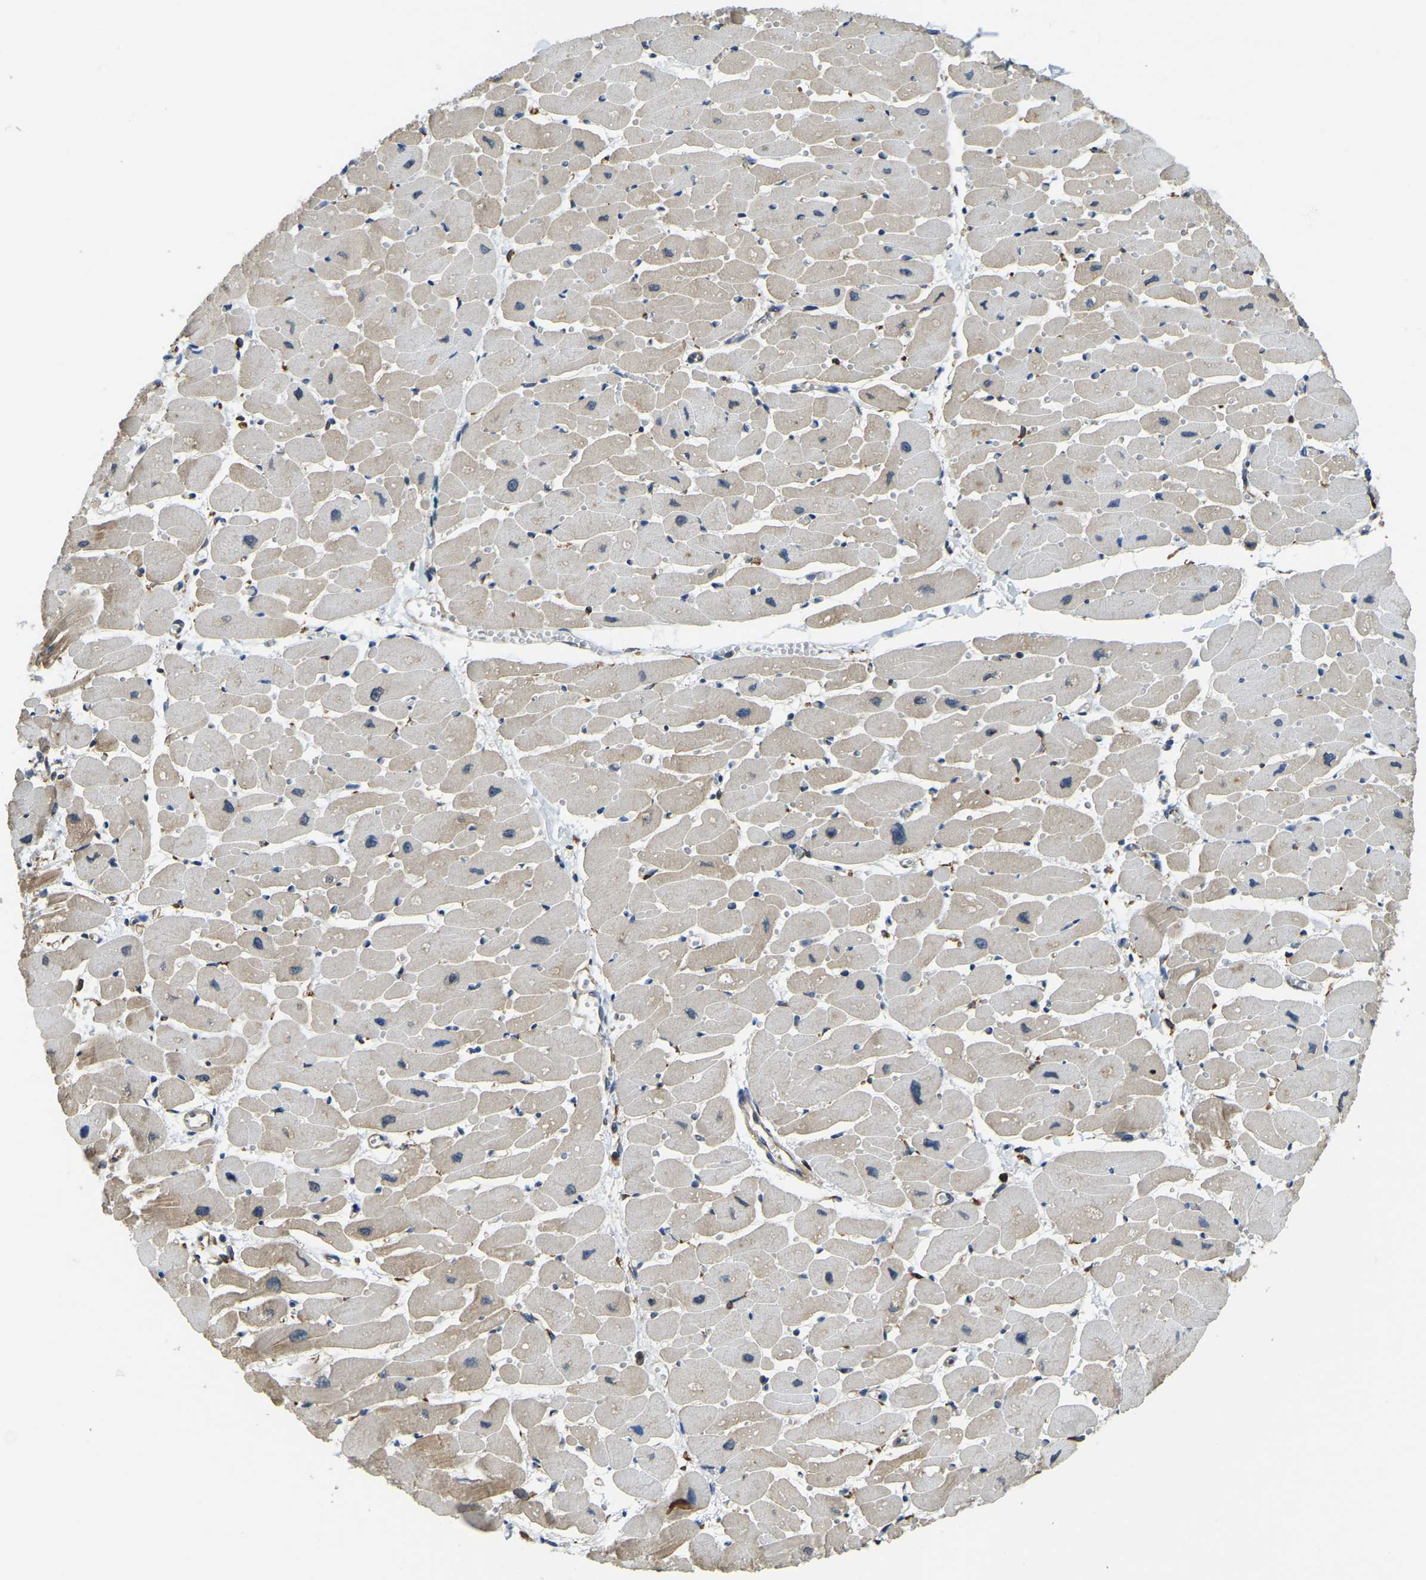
{"staining": {"intensity": "moderate", "quantity": ">75%", "location": "cytoplasmic/membranous"}, "tissue": "heart muscle", "cell_type": "Cardiomyocytes", "image_type": "normal", "snomed": [{"axis": "morphology", "description": "Normal tissue, NOS"}, {"axis": "topography", "description": "Heart"}], "caption": "This is a photomicrograph of immunohistochemistry (IHC) staining of normal heart muscle, which shows moderate staining in the cytoplasmic/membranous of cardiomyocytes.", "gene": "RNF115", "patient": {"sex": "female", "age": 54}}